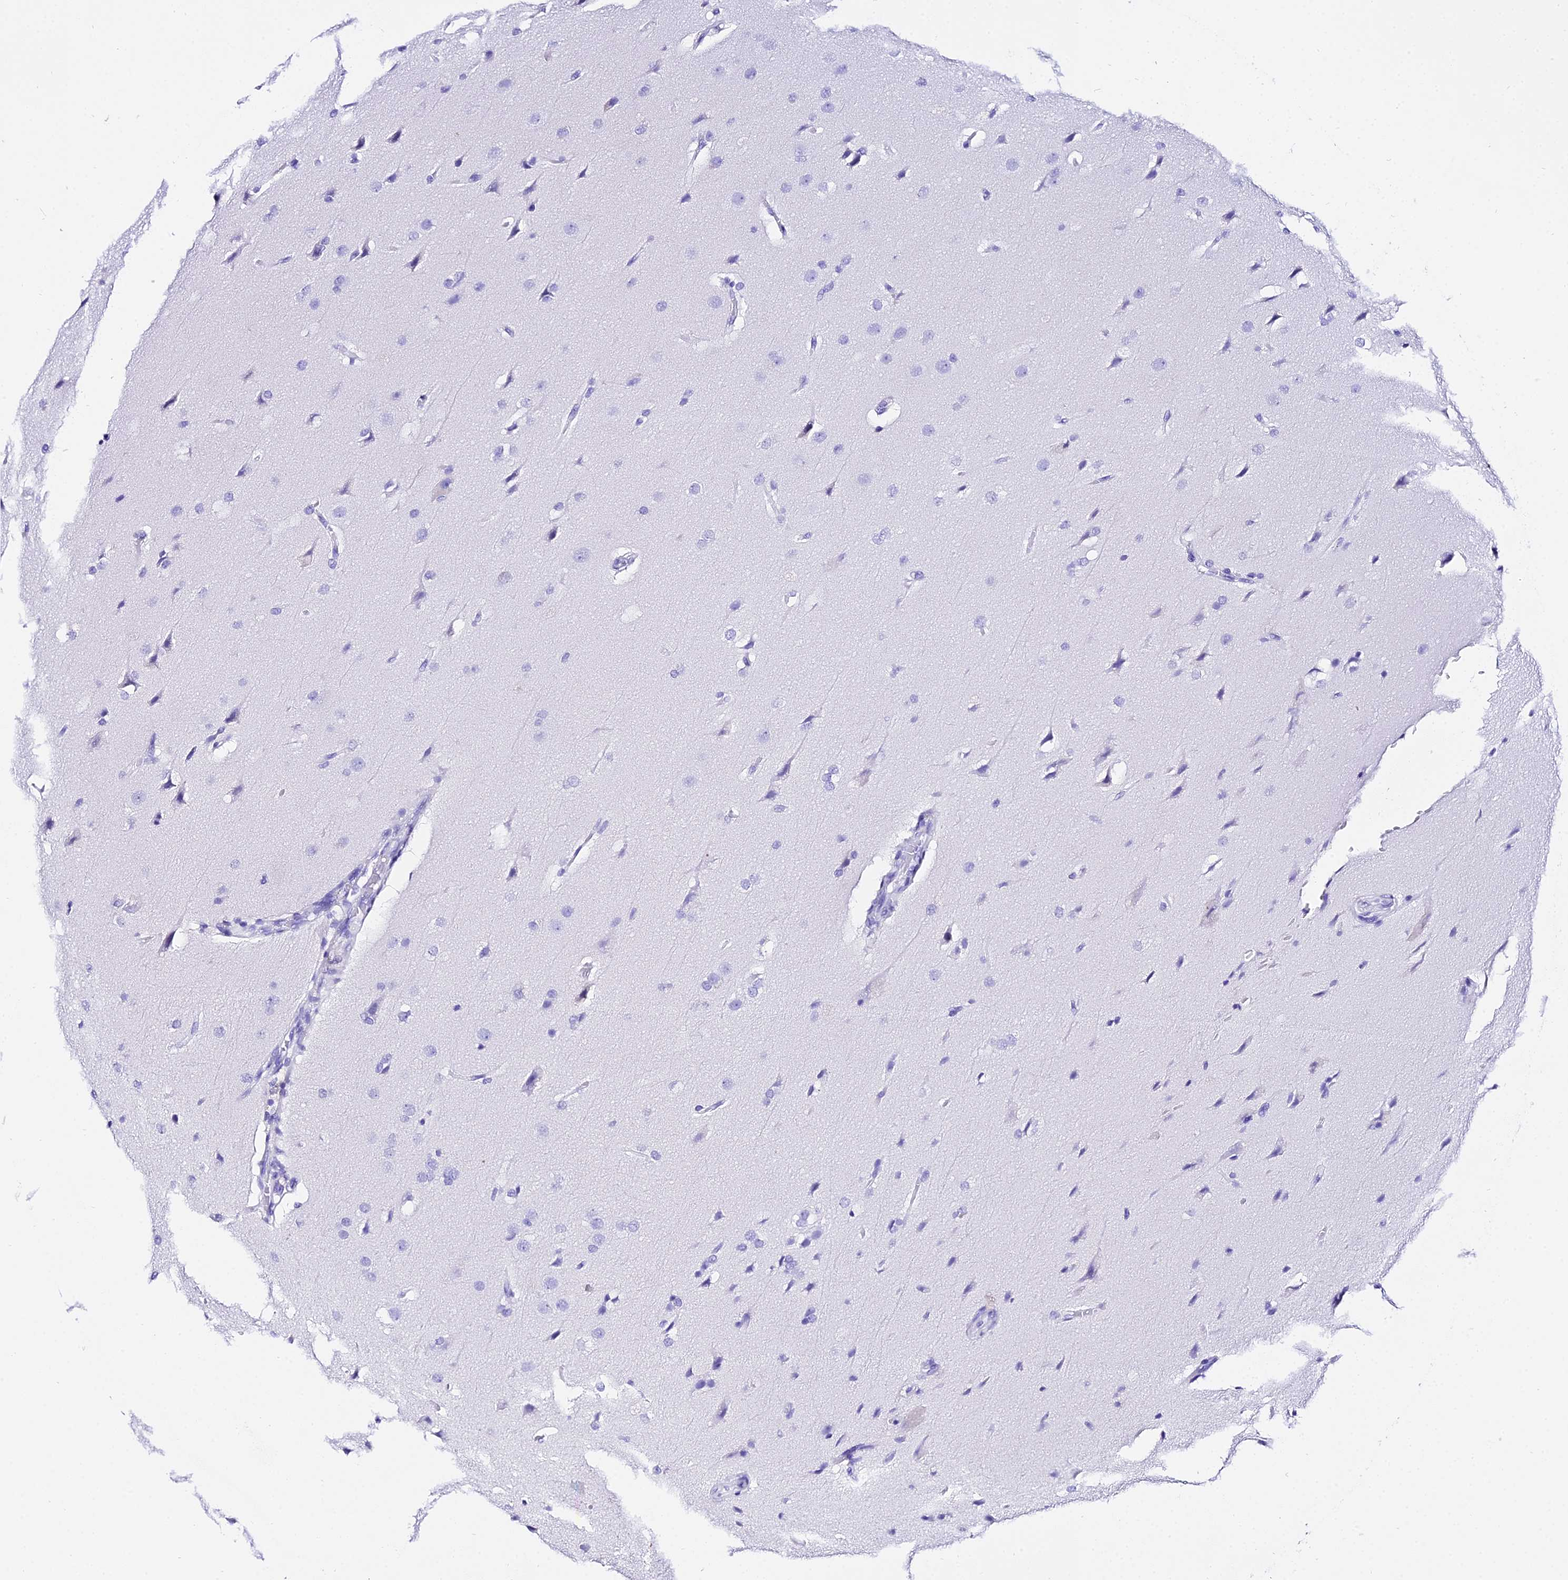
{"staining": {"intensity": "negative", "quantity": "none", "location": "none"}, "tissue": "glioma", "cell_type": "Tumor cells", "image_type": "cancer", "snomed": [{"axis": "morphology", "description": "Glioma, malignant, Low grade"}, {"axis": "topography", "description": "Brain"}], "caption": "A histopathology image of human glioma is negative for staining in tumor cells.", "gene": "TRMT44", "patient": {"sex": "female", "age": 37}}